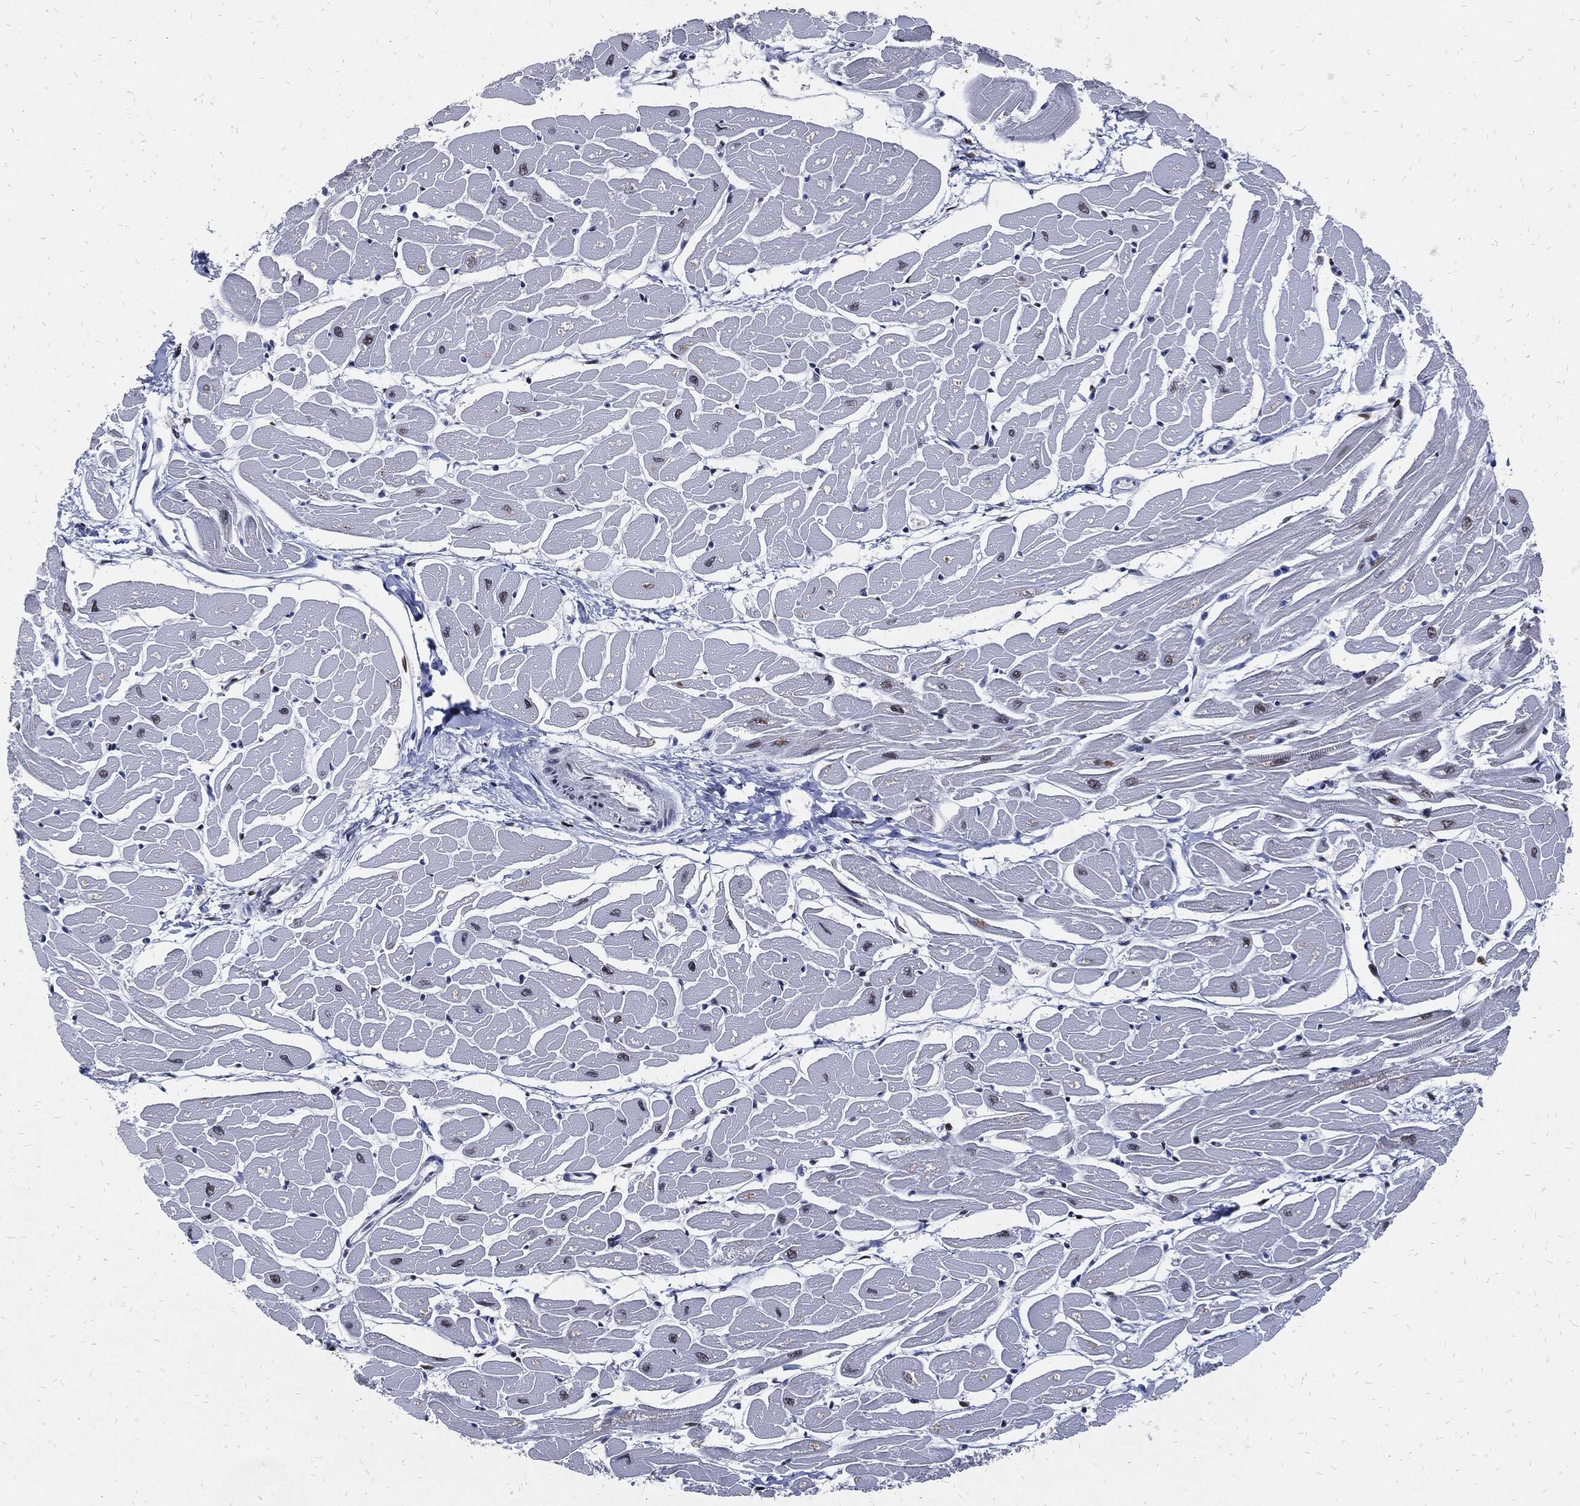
{"staining": {"intensity": "moderate", "quantity": "<25%", "location": "nuclear"}, "tissue": "heart muscle", "cell_type": "Cardiomyocytes", "image_type": "normal", "snomed": [{"axis": "morphology", "description": "Normal tissue, NOS"}, {"axis": "topography", "description": "Heart"}], "caption": "Approximately <25% of cardiomyocytes in normal human heart muscle demonstrate moderate nuclear protein positivity as visualized by brown immunohistochemical staining.", "gene": "JUN", "patient": {"sex": "male", "age": 57}}